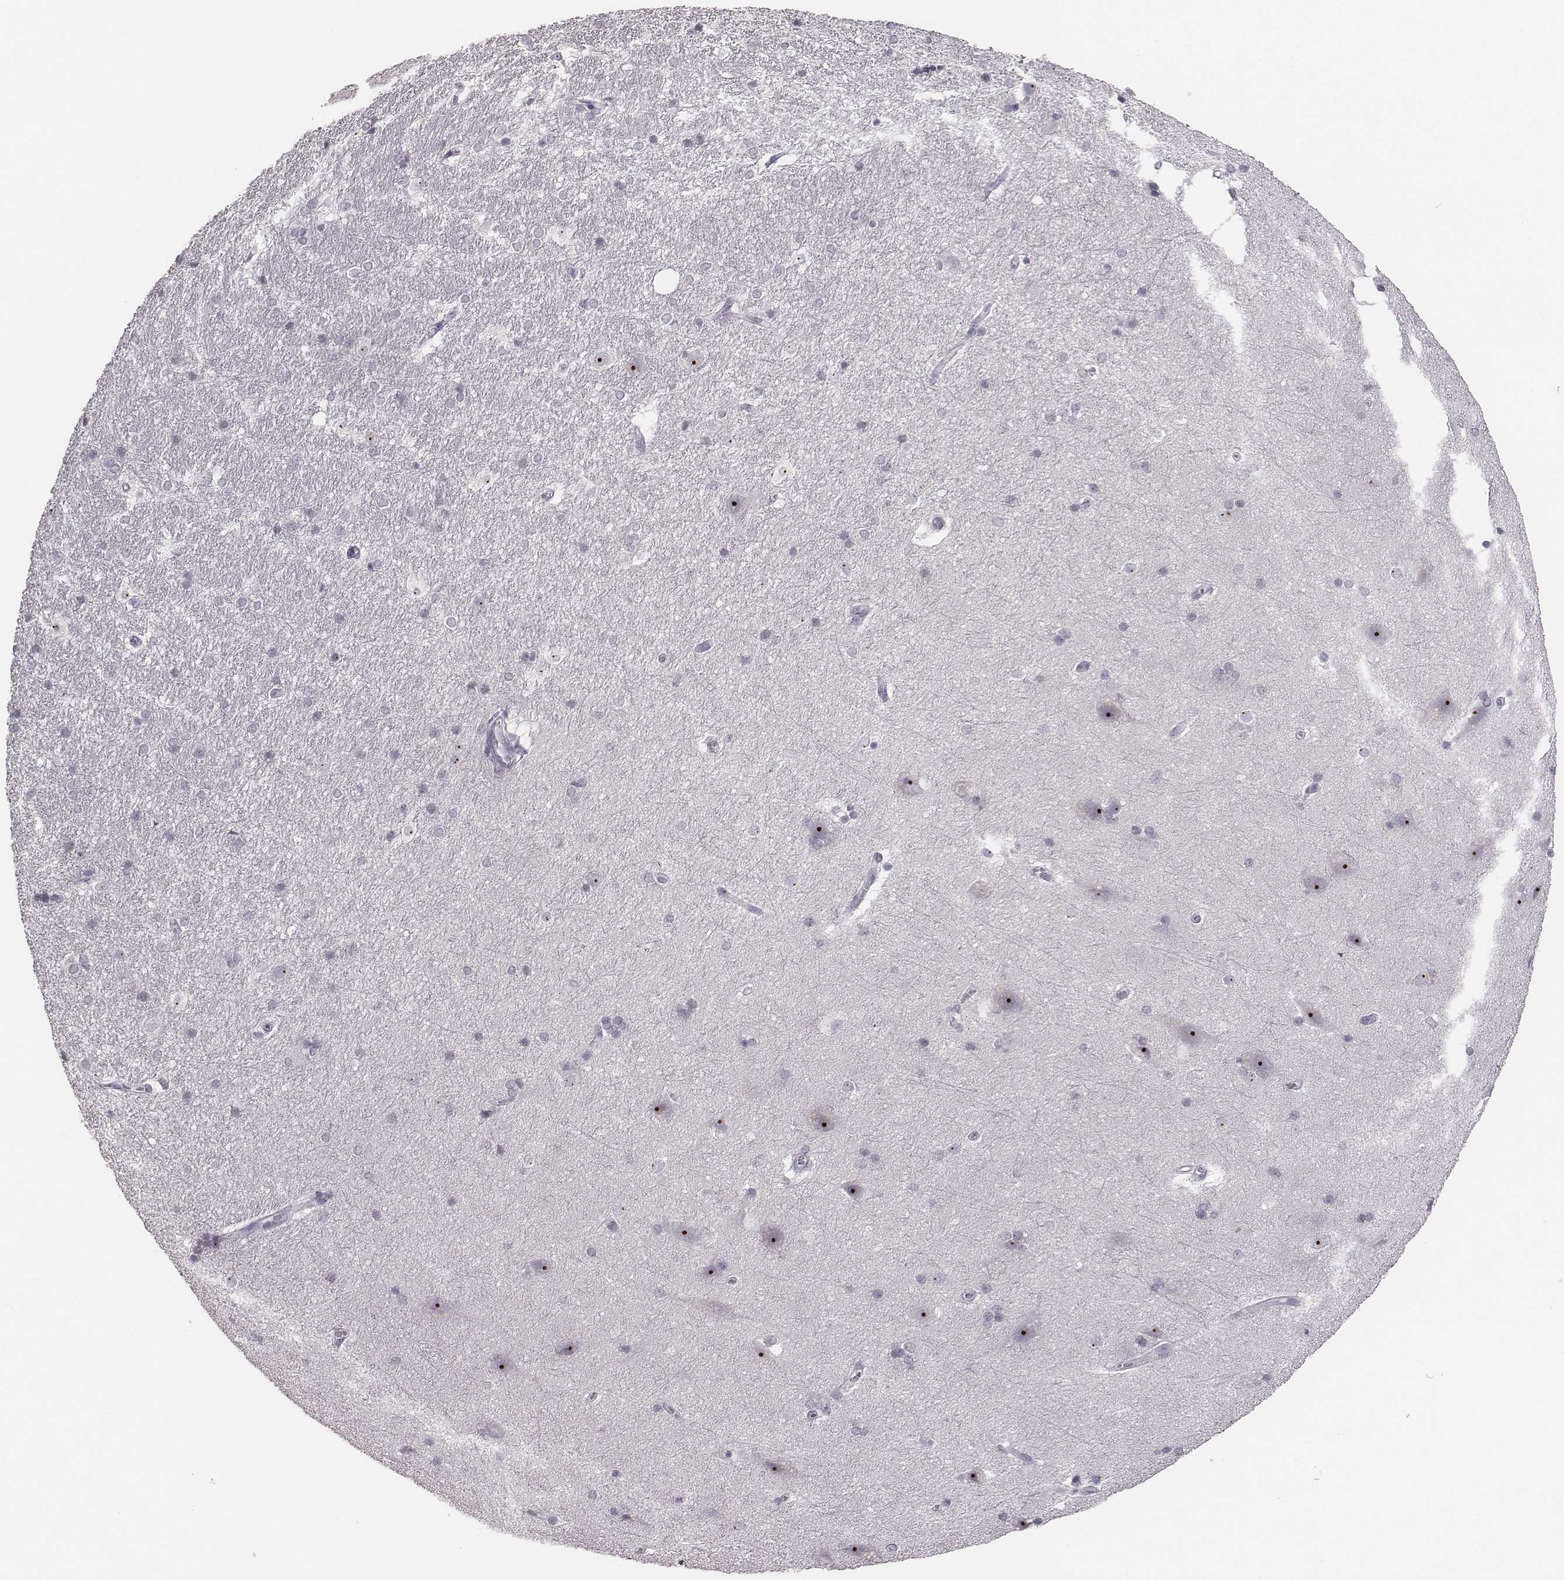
{"staining": {"intensity": "negative", "quantity": "none", "location": "none"}, "tissue": "hippocampus", "cell_type": "Glial cells", "image_type": "normal", "snomed": [{"axis": "morphology", "description": "Normal tissue, NOS"}, {"axis": "topography", "description": "Cerebral cortex"}, {"axis": "topography", "description": "Hippocampus"}], "caption": "The image exhibits no staining of glial cells in normal hippocampus. (Stains: DAB immunohistochemistry (IHC) with hematoxylin counter stain, Microscopy: brightfield microscopy at high magnification).", "gene": "NIFK", "patient": {"sex": "female", "age": 19}}